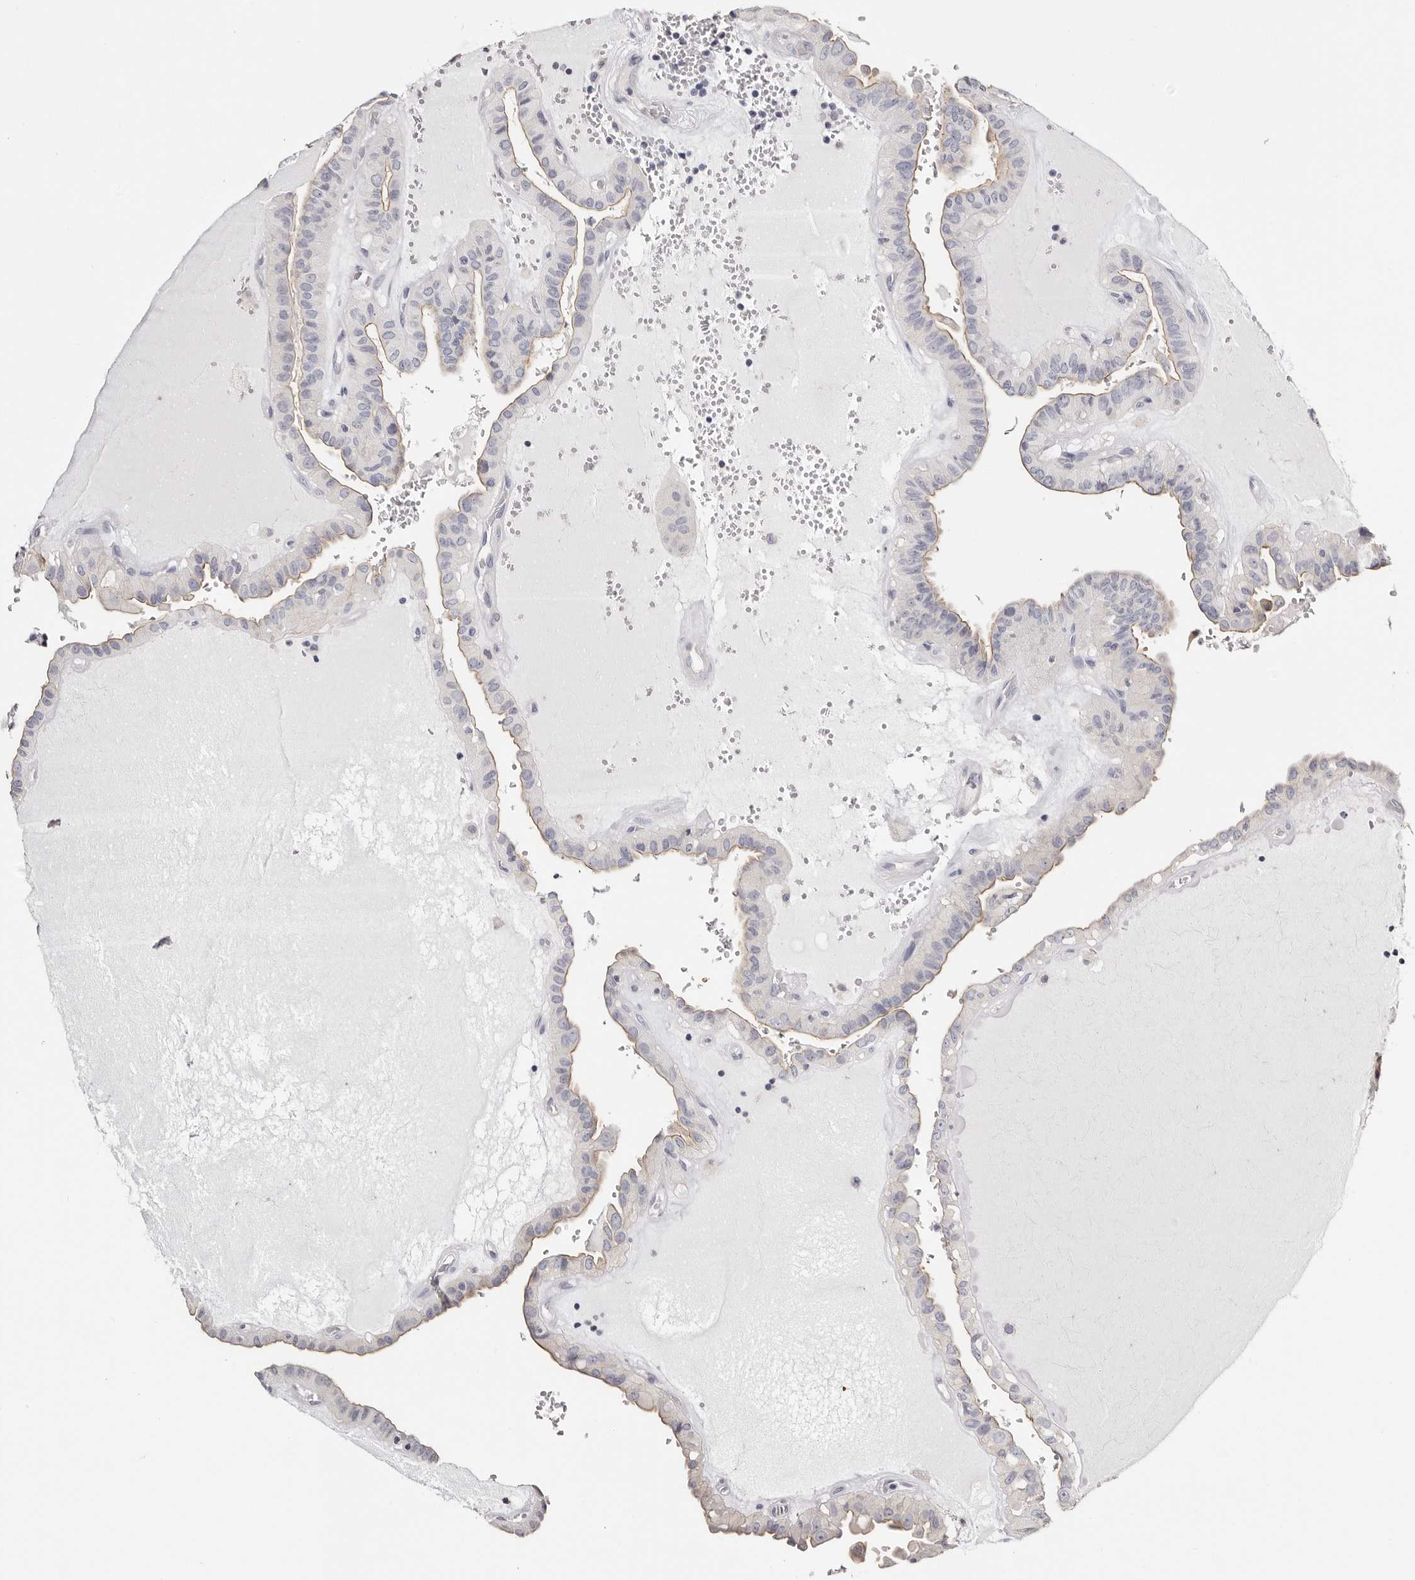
{"staining": {"intensity": "negative", "quantity": "none", "location": "none"}, "tissue": "thyroid cancer", "cell_type": "Tumor cells", "image_type": "cancer", "snomed": [{"axis": "morphology", "description": "Papillary adenocarcinoma, NOS"}, {"axis": "topography", "description": "Thyroid gland"}], "caption": "High magnification brightfield microscopy of papillary adenocarcinoma (thyroid) stained with DAB (brown) and counterstained with hematoxylin (blue): tumor cells show no significant positivity.", "gene": "ROM1", "patient": {"sex": "male", "age": 77}}